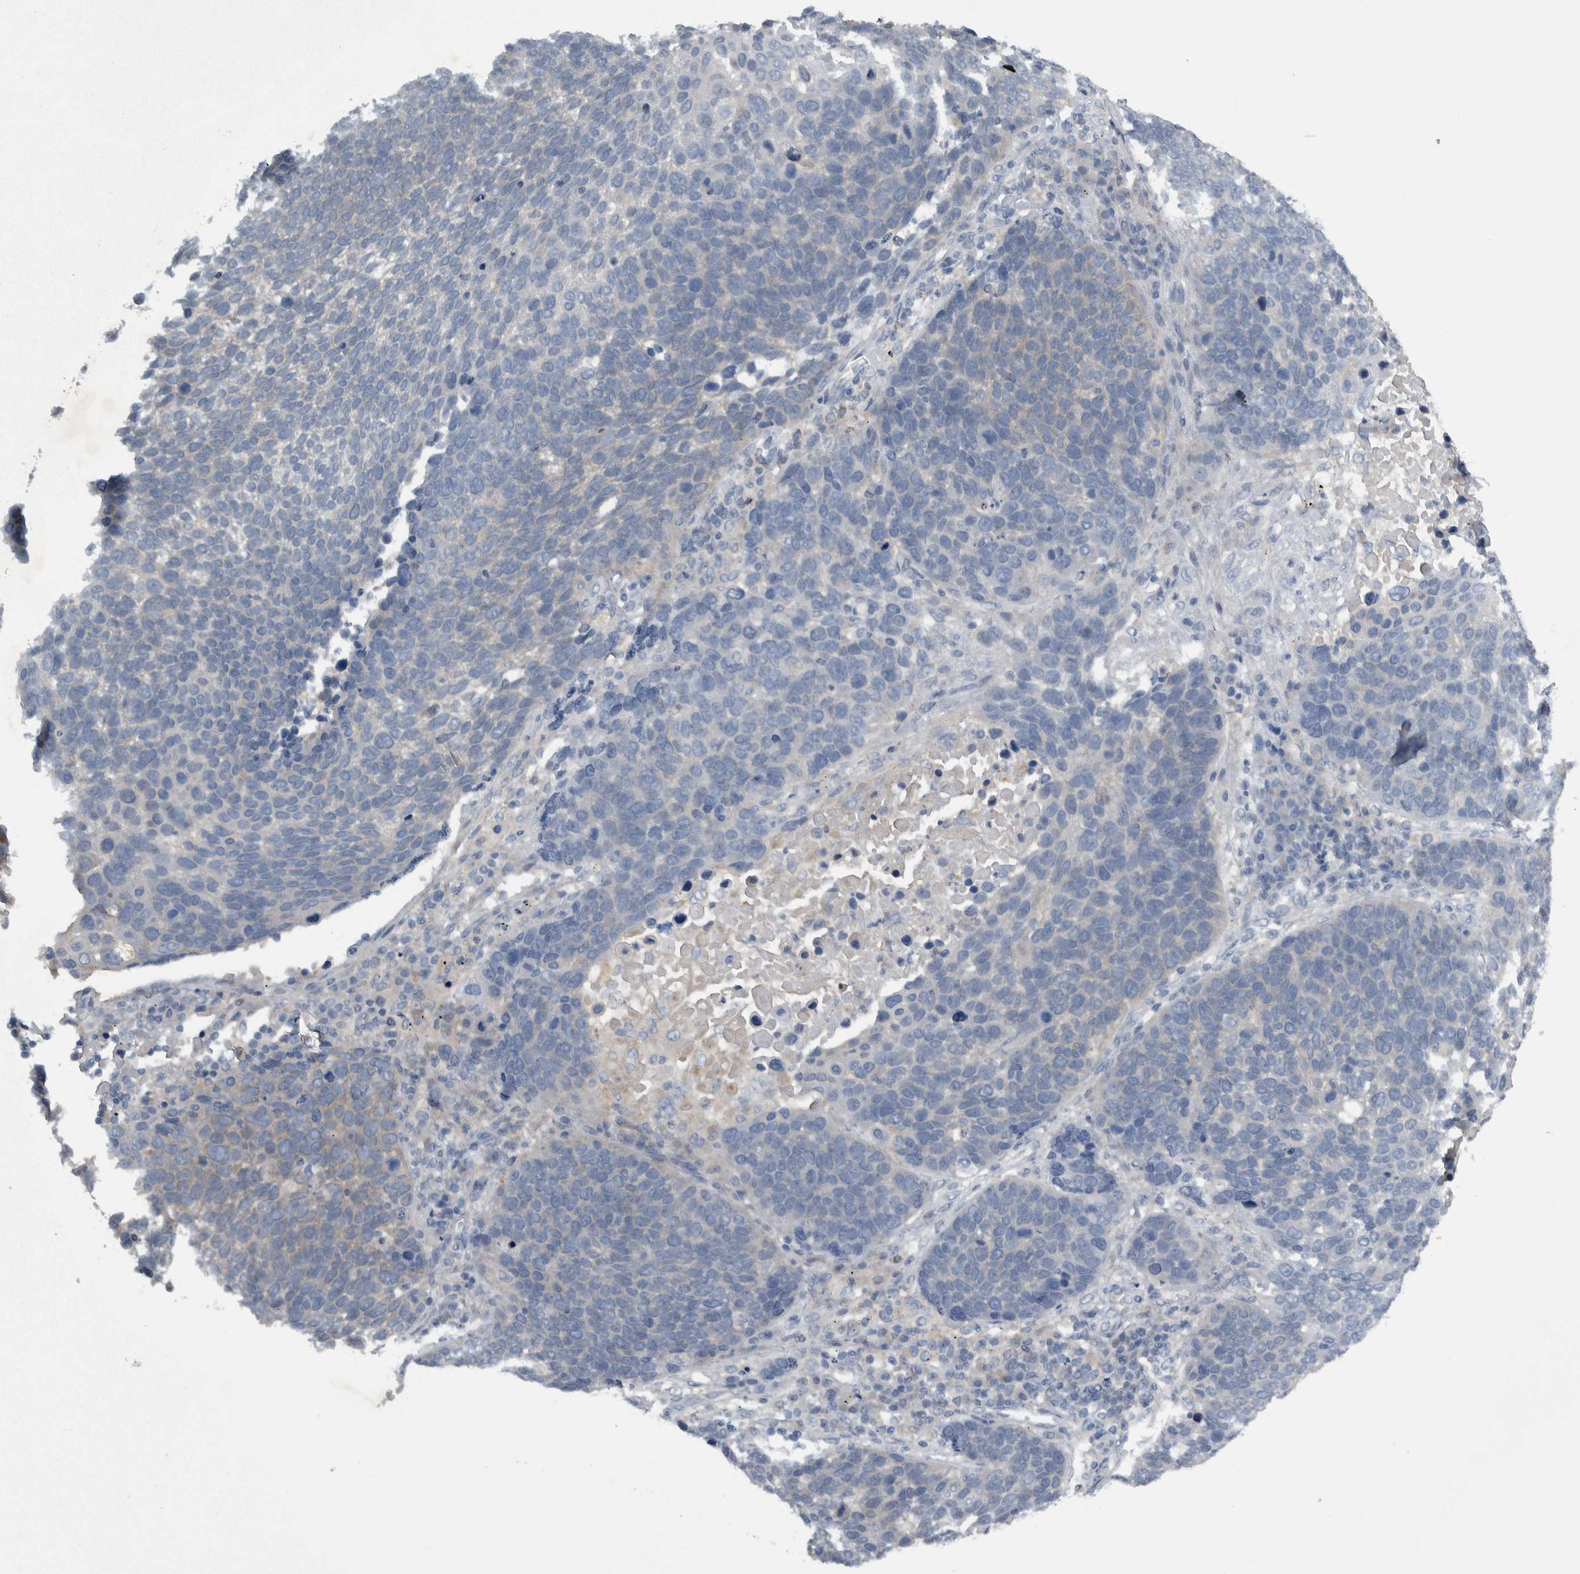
{"staining": {"intensity": "negative", "quantity": "none", "location": "none"}, "tissue": "lung cancer", "cell_type": "Tumor cells", "image_type": "cancer", "snomed": [{"axis": "morphology", "description": "Squamous cell carcinoma, NOS"}, {"axis": "topography", "description": "Lung"}], "caption": "IHC image of lung cancer (squamous cell carcinoma) stained for a protein (brown), which reveals no expression in tumor cells.", "gene": "NT5C2", "patient": {"sex": "male", "age": 66}}